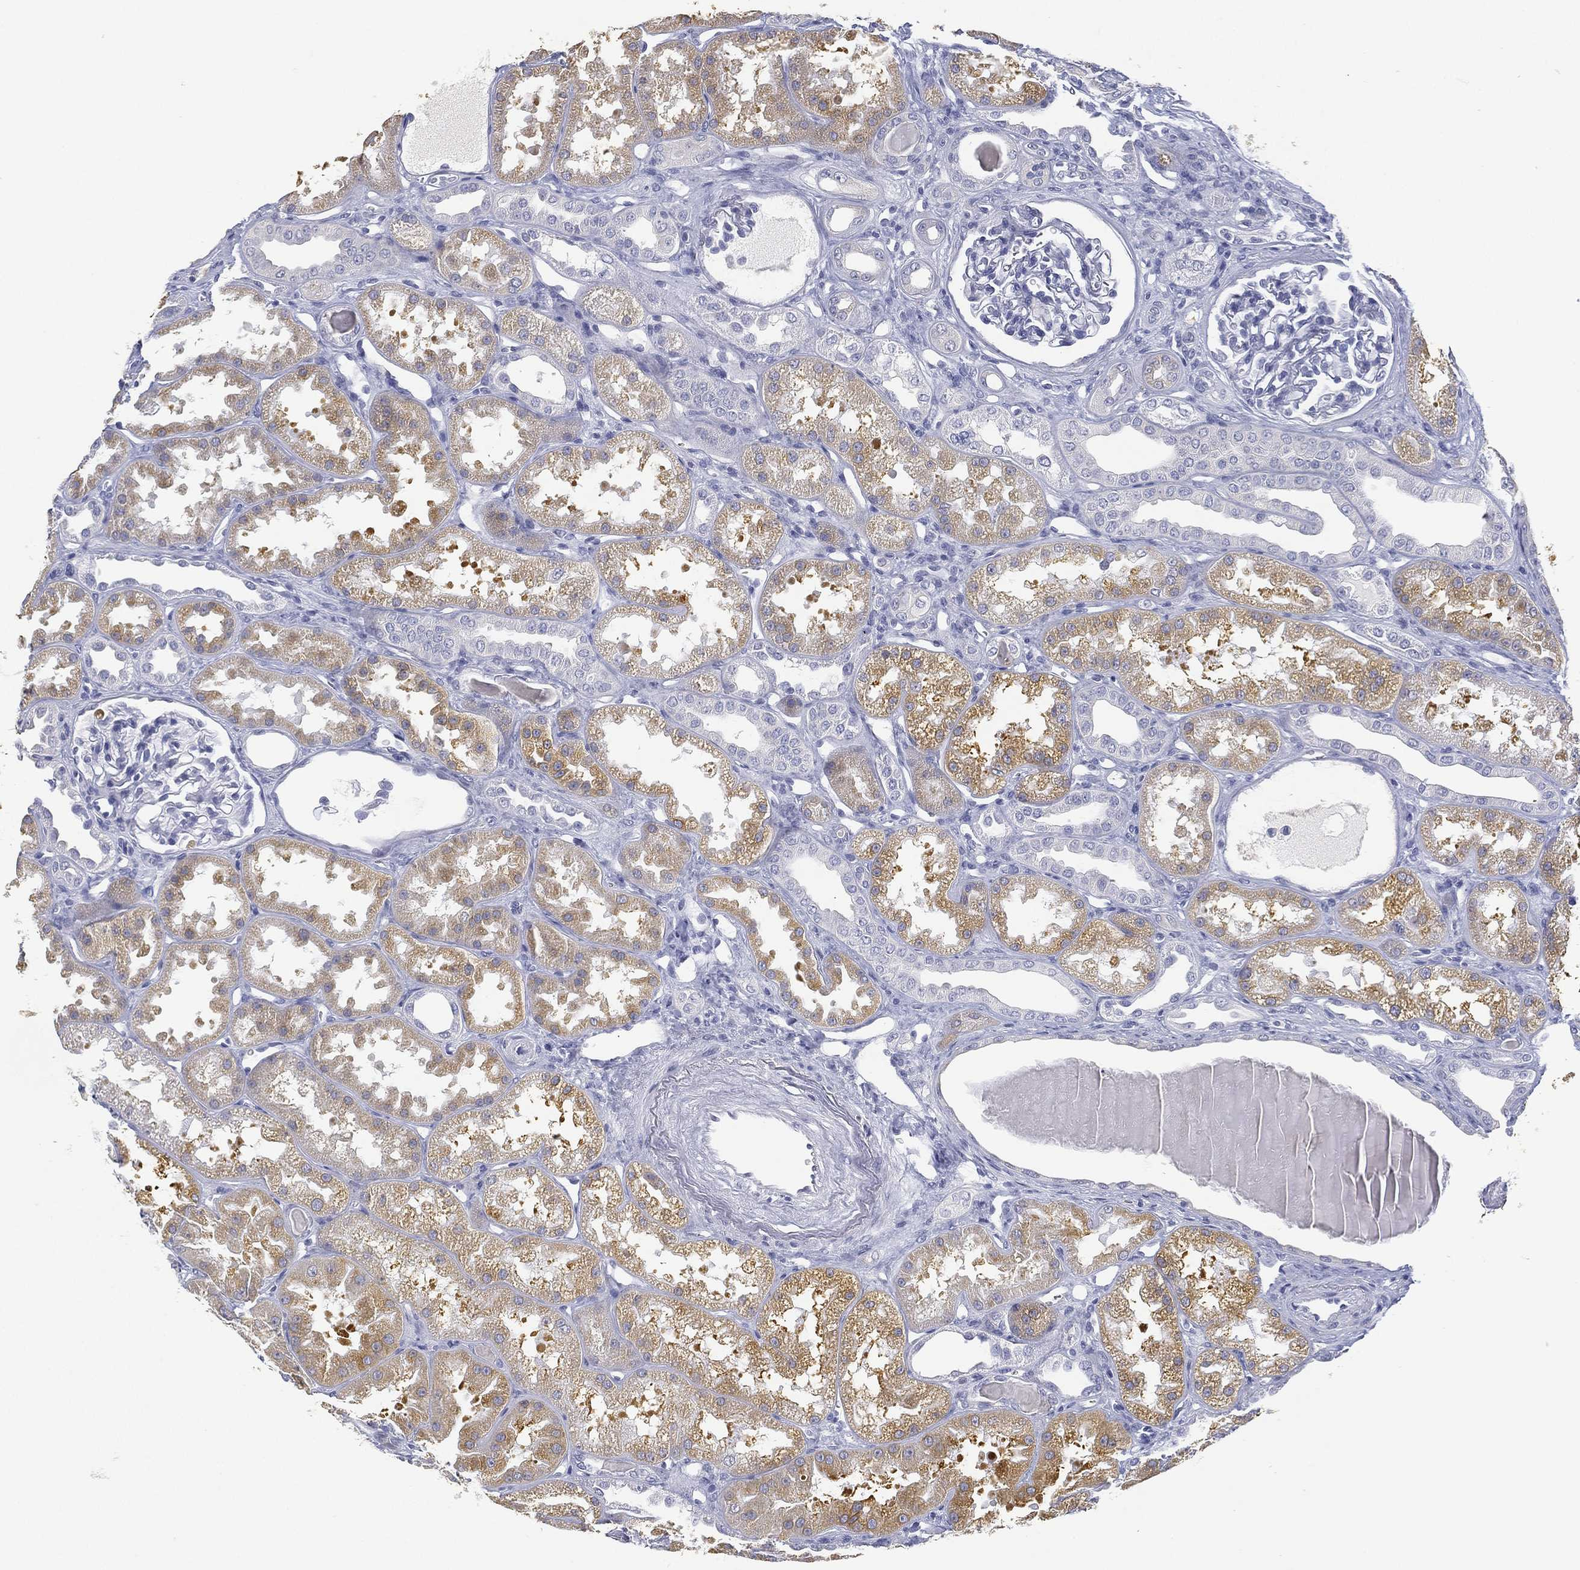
{"staining": {"intensity": "negative", "quantity": "none", "location": "none"}, "tissue": "kidney", "cell_type": "Cells in glomeruli", "image_type": "normal", "snomed": [{"axis": "morphology", "description": "Normal tissue, NOS"}, {"axis": "topography", "description": "Kidney"}], "caption": "This photomicrograph is of benign kidney stained with immunohistochemistry to label a protein in brown with the nuclei are counter-stained blue. There is no positivity in cells in glomeruli. (DAB (3,3'-diaminobenzidine) immunohistochemistry (IHC) with hematoxylin counter stain).", "gene": "FMO1", "patient": {"sex": "male", "age": 61}}